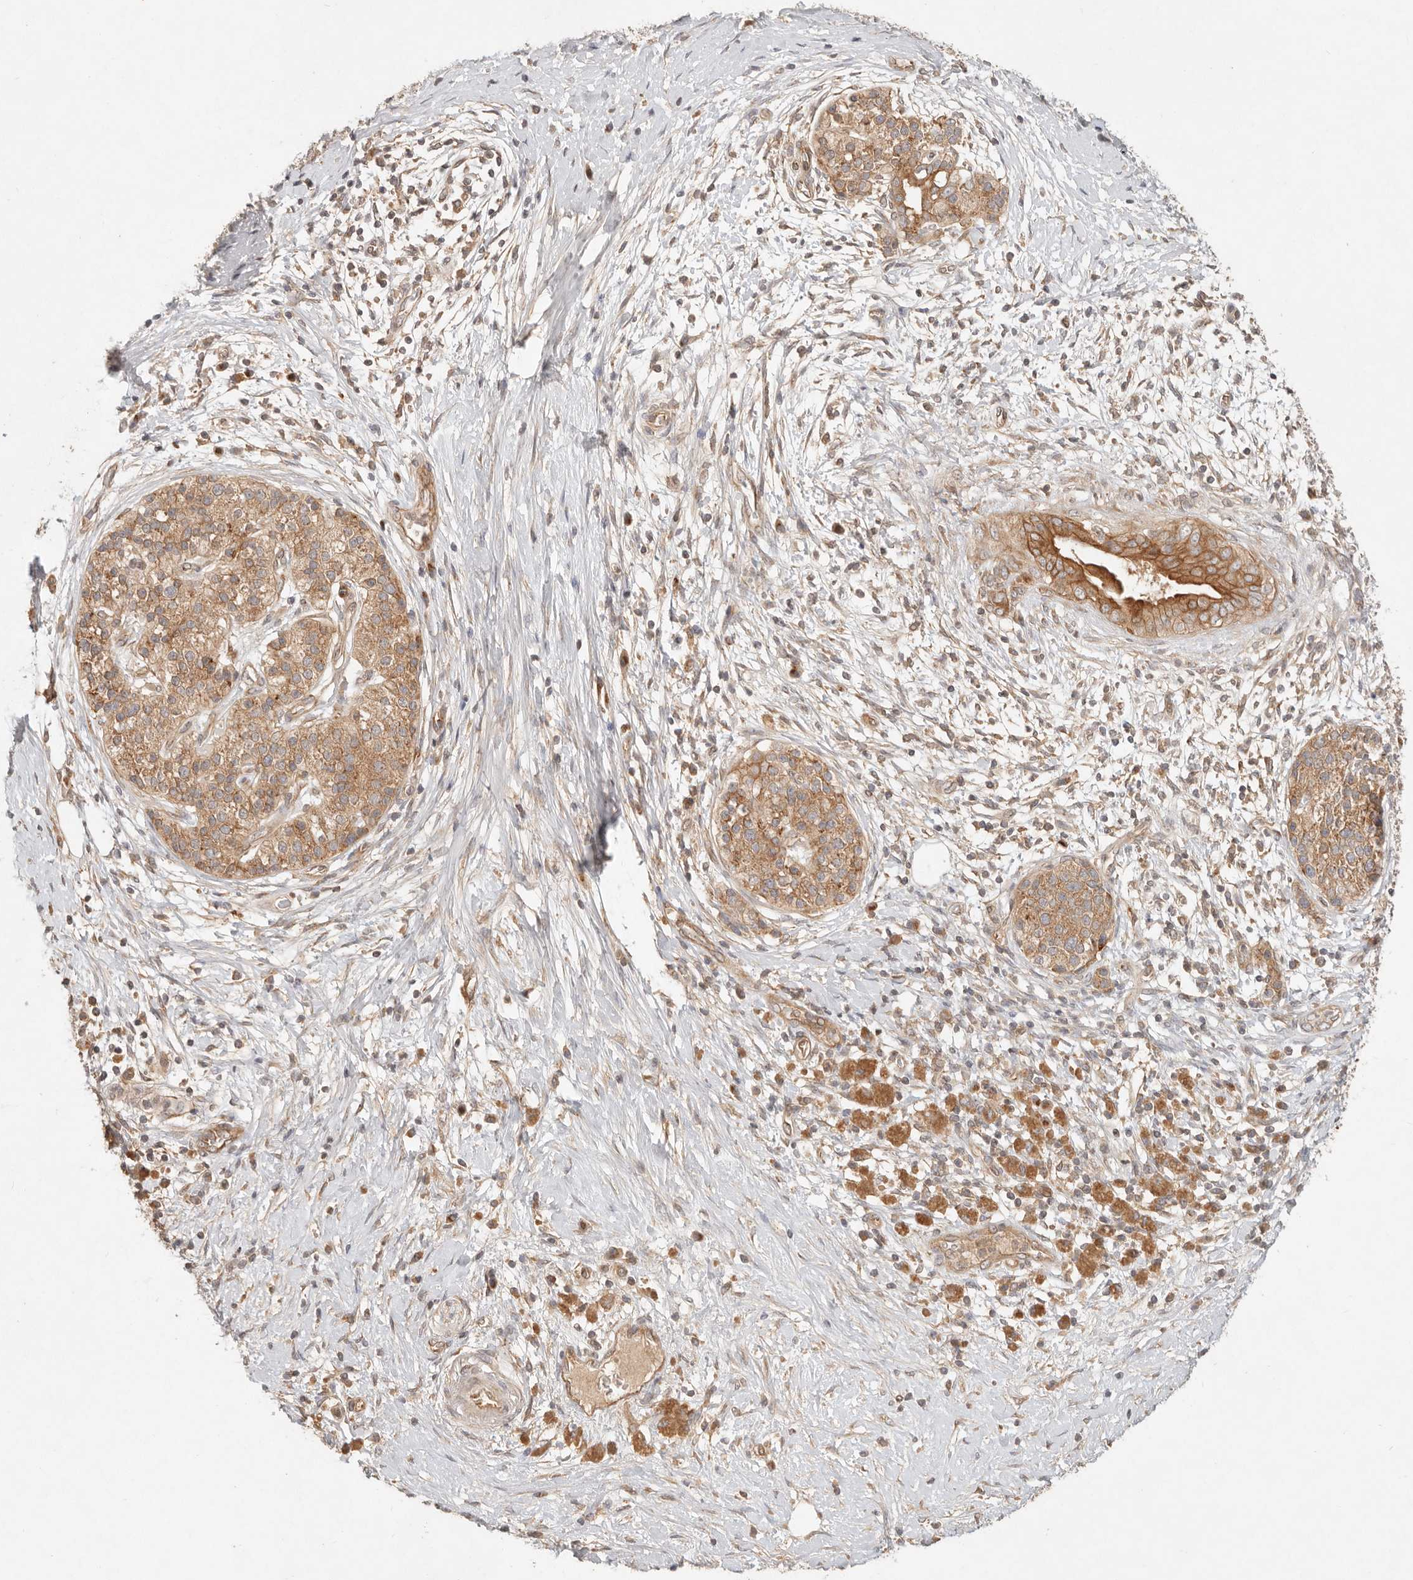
{"staining": {"intensity": "moderate", "quantity": ">75%", "location": "cytoplasmic/membranous"}, "tissue": "pancreatic cancer", "cell_type": "Tumor cells", "image_type": "cancer", "snomed": [{"axis": "morphology", "description": "Adenocarcinoma, NOS"}, {"axis": "topography", "description": "Pancreas"}], "caption": "The histopathology image displays staining of pancreatic cancer (adenocarcinoma), revealing moderate cytoplasmic/membranous protein staining (brown color) within tumor cells.", "gene": "HECTD3", "patient": {"sex": "male", "age": 58}}